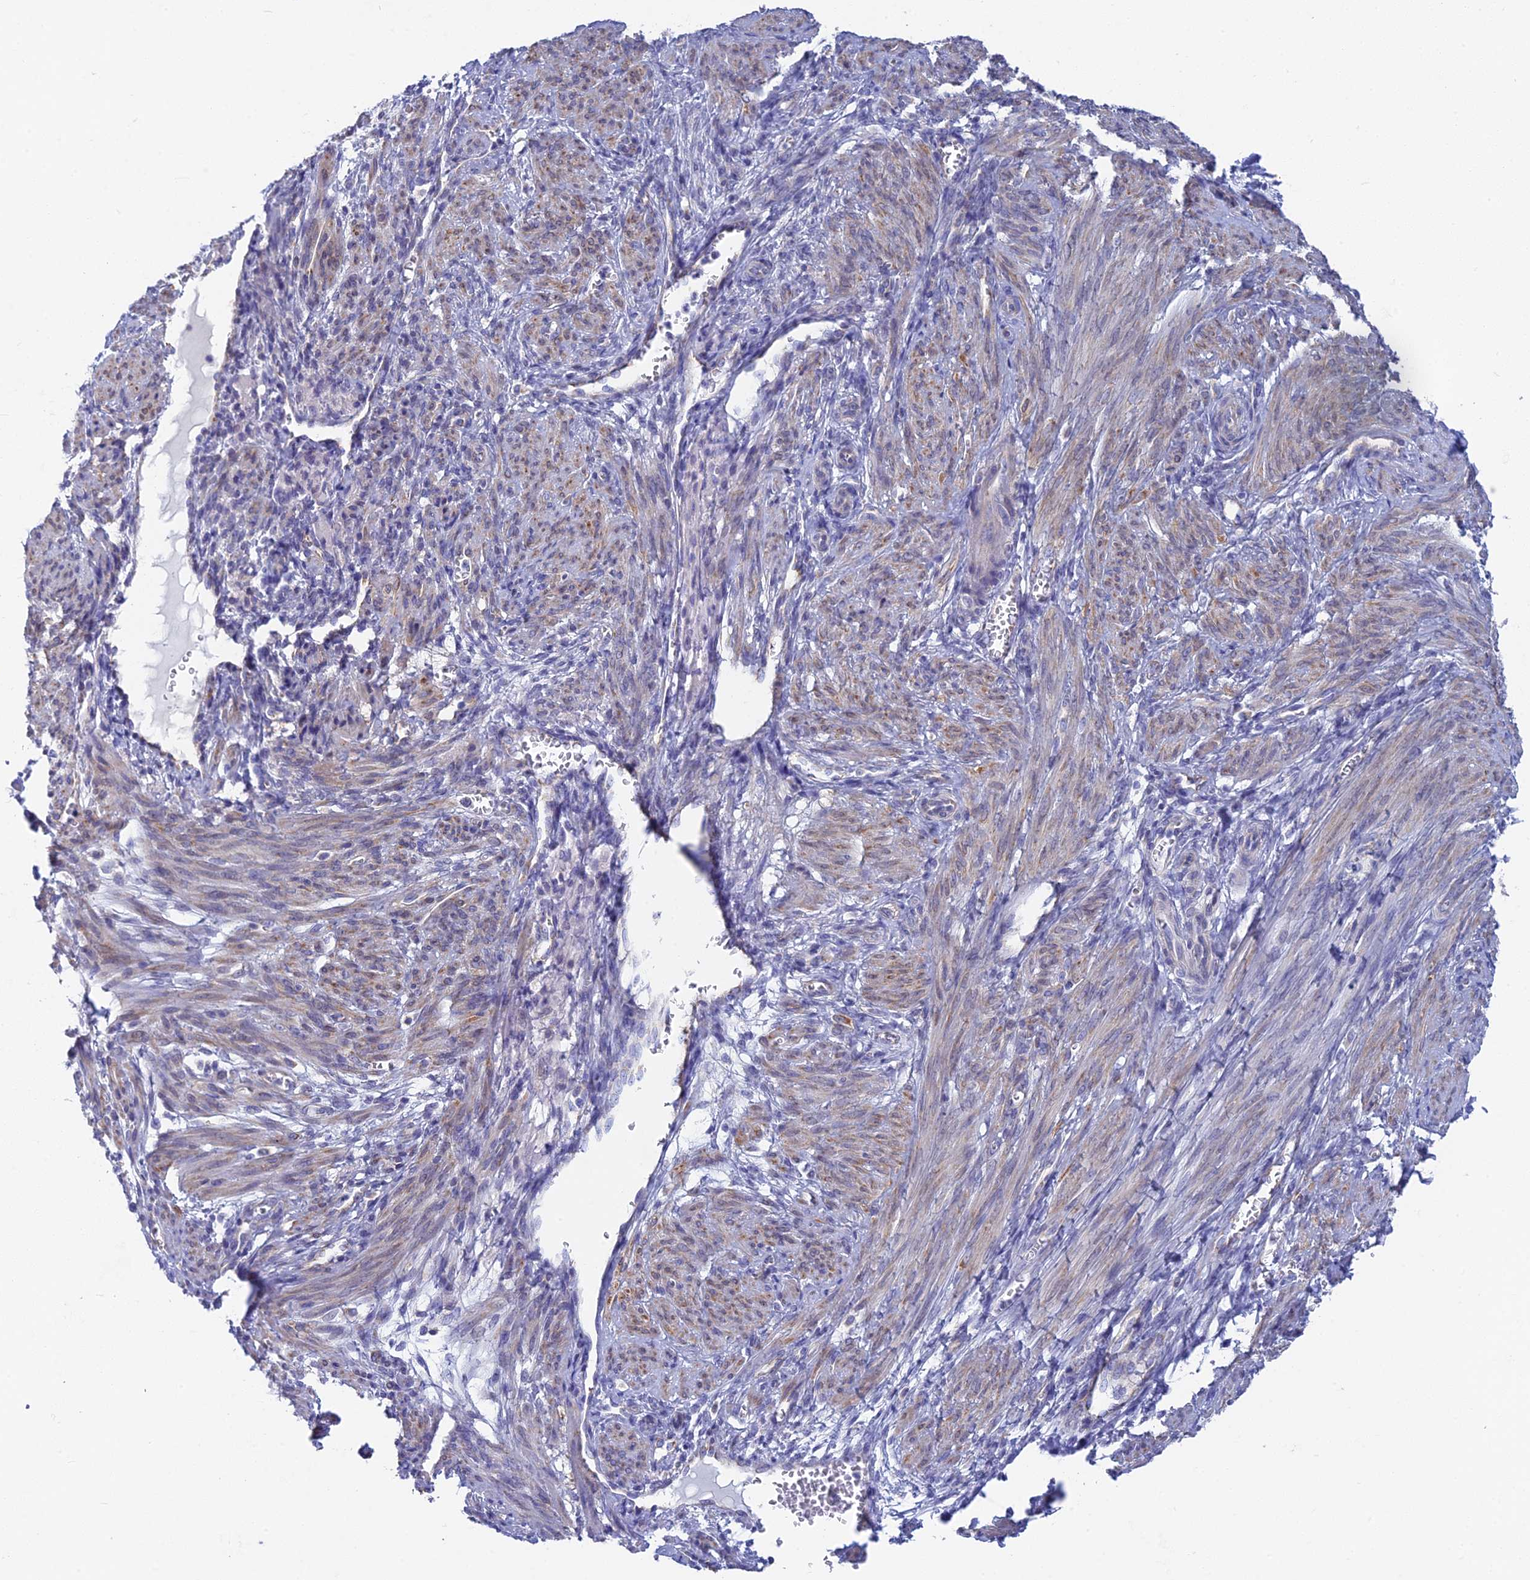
{"staining": {"intensity": "moderate", "quantity": "25%-75%", "location": "cytoplasmic/membranous"}, "tissue": "smooth muscle", "cell_type": "Smooth muscle cells", "image_type": "normal", "snomed": [{"axis": "morphology", "description": "Normal tissue, NOS"}, {"axis": "topography", "description": "Smooth muscle"}], "caption": "Immunohistochemistry image of benign smooth muscle: smooth muscle stained using immunohistochemistry demonstrates medium levels of moderate protein expression localized specifically in the cytoplasmic/membranous of smooth muscle cells, appearing as a cytoplasmic/membranous brown color.", "gene": "AK4P3", "patient": {"sex": "female", "age": 39}}